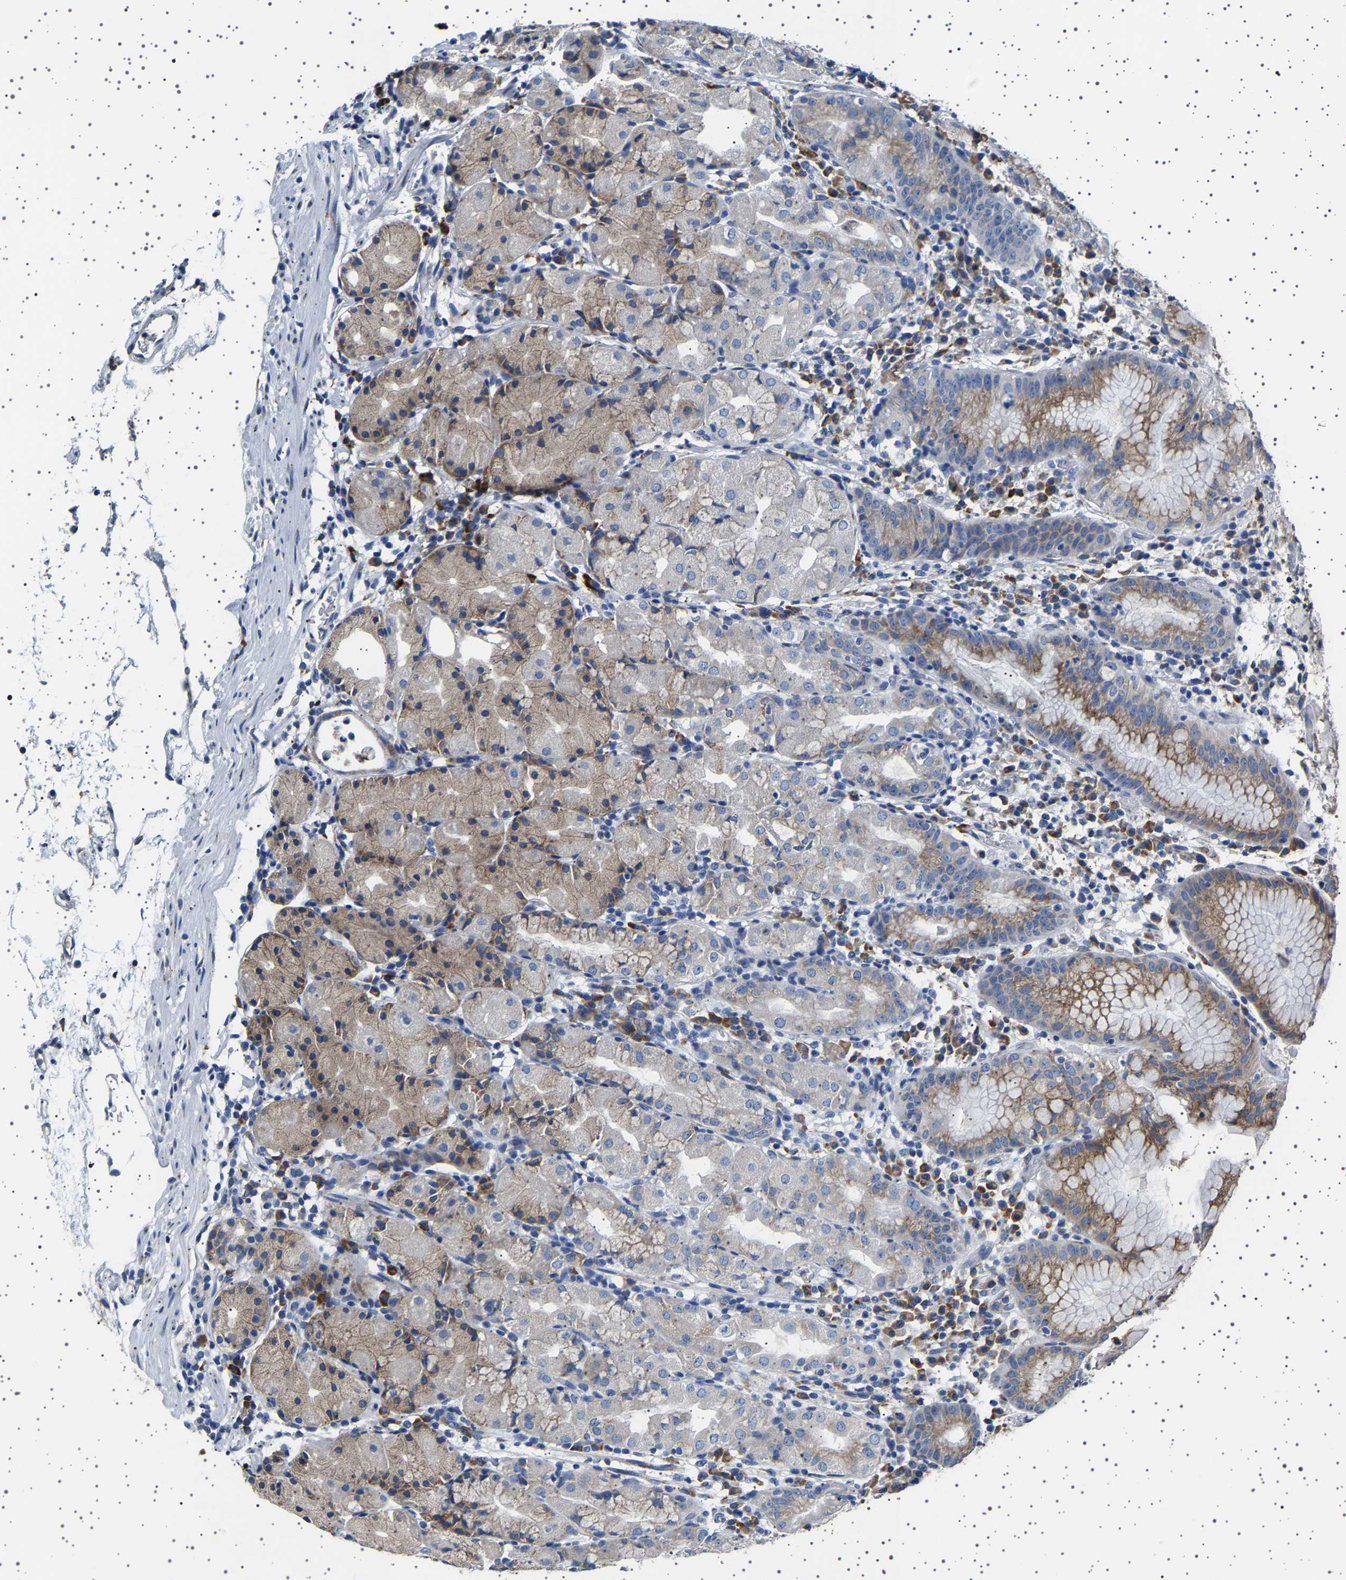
{"staining": {"intensity": "moderate", "quantity": "25%-75%", "location": "cytoplasmic/membranous"}, "tissue": "stomach", "cell_type": "Glandular cells", "image_type": "normal", "snomed": [{"axis": "morphology", "description": "Normal tissue, NOS"}, {"axis": "topography", "description": "Stomach"}, {"axis": "topography", "description": "Stomach, lower"}], "caption": "Normal stomach reveals moderate cytoplasmic/membranous staining in about 25%-75% of glandular cells The staining was performed using DAB (3,3'-diaminobenzidine), with brown indicating positive protein expression. Nuclei are stained blue with hematoxylin..", "gene": "FTCD", "patient": {"sex": "female", "age": 75}}